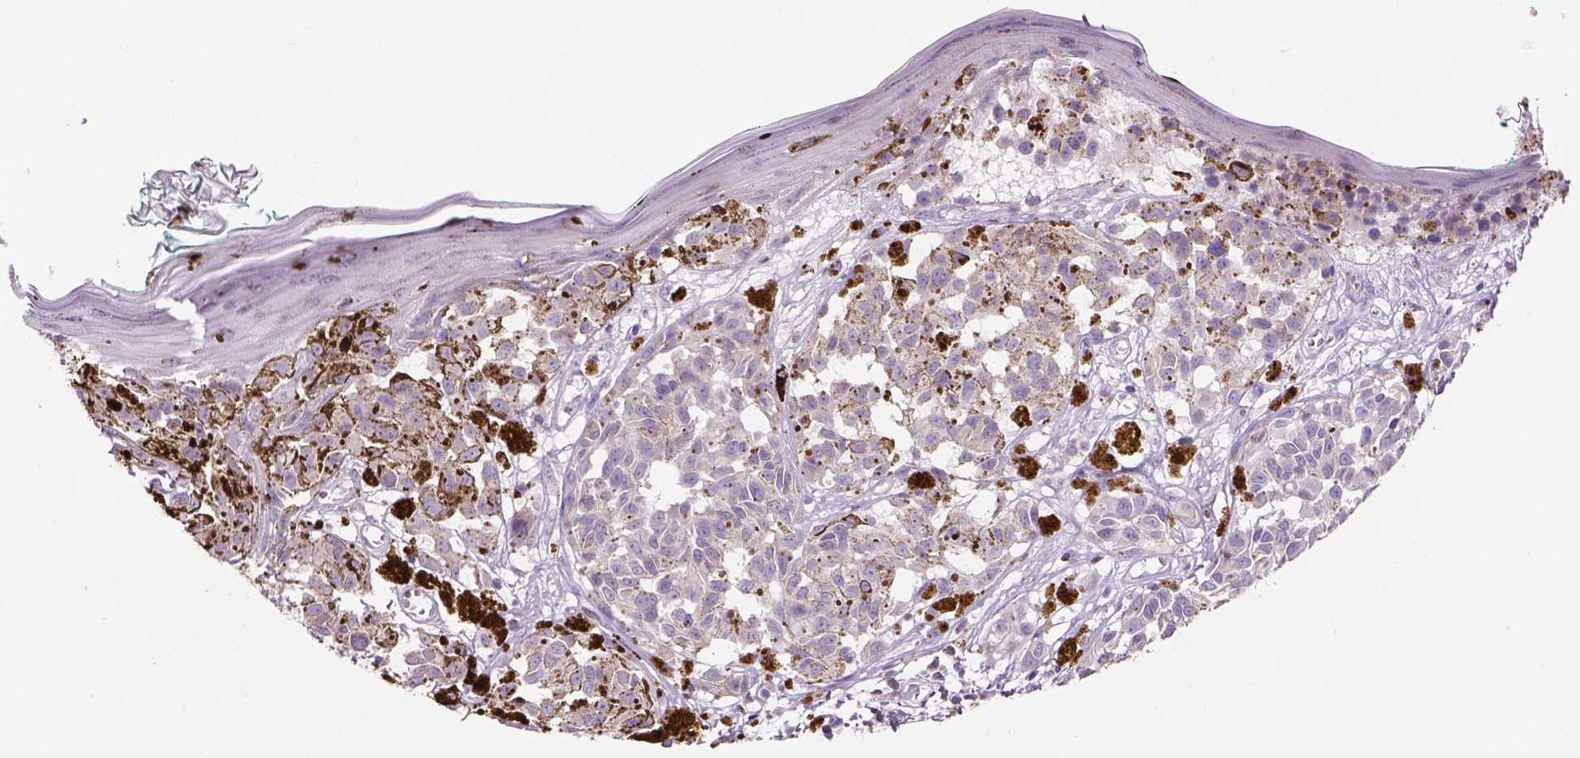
{"staining": {"intensity": "moderate", "quantity": "<25%", "location": "cytoplasmic/membranous"}, "tissue": "melanoma", "cell_type": "Tumor cells", "image_type": "cancer", "snomed": [{"axis": "morphology", "description": "Malignant melanoma, NOS"}, {"axis": "topography", "description": "Skin"}], "caption": "A low amount of moderate cytoplasmic/membranous expression is present in about <25% of tumor cells in melanoma tissue. The protein of interest is stained brown, and the nuclei are stained in blue (DAB (3,3'-diaminobenzidine) IHC with brightfield microscopy, high magnification).", "gene": "IFT52", "patient": {"sex": "female", "age": 38}}